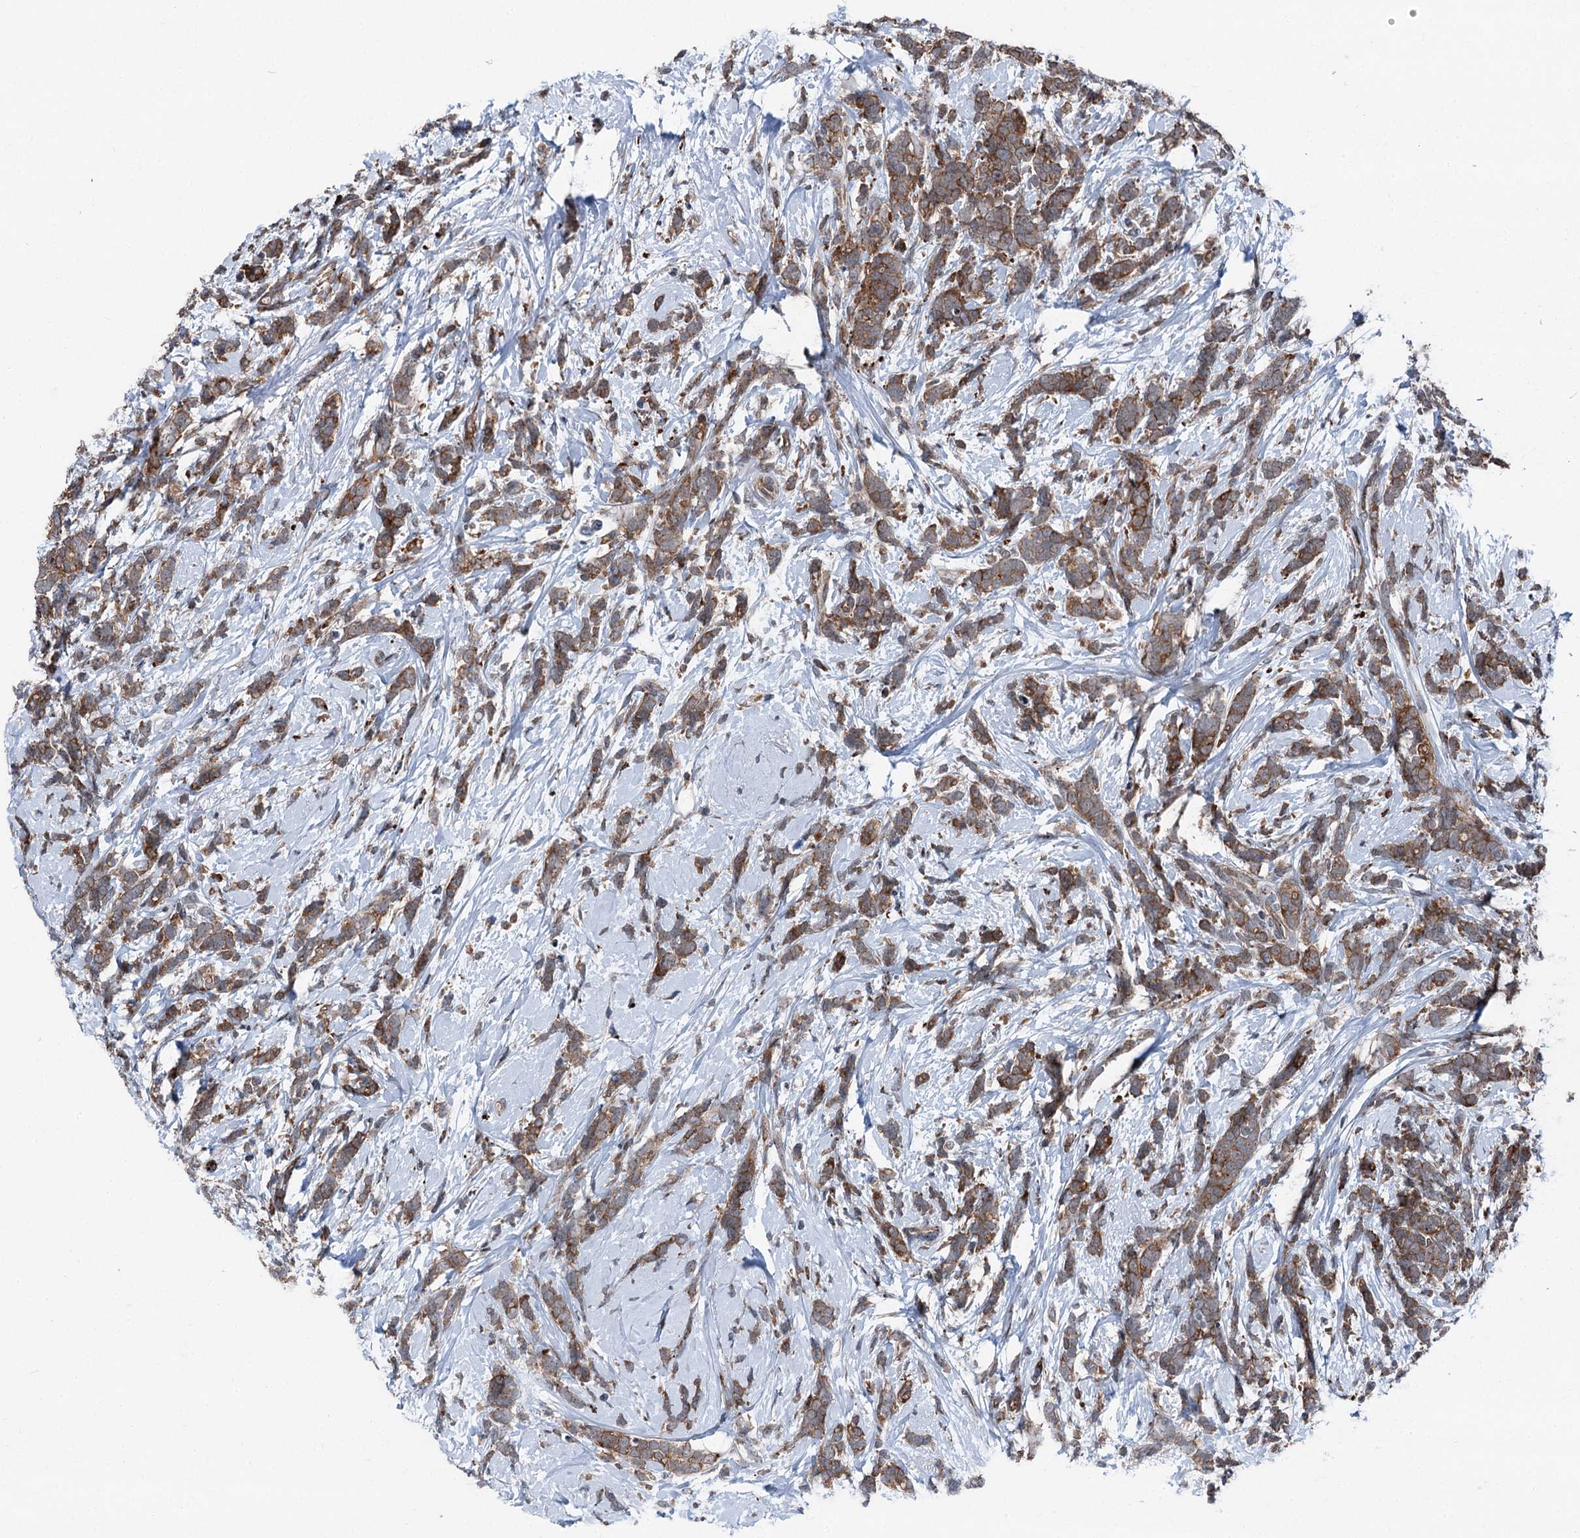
{"staining": {"intensity": "moderate", "quantity": ">75%", "location": "cytoplasmic/membranous"}, "tissue": "breast cancer", "cell_type": "Tumor cells", "image_type": "cancer", "snomed": [{"axis": "morphology", "description": "Lobular carcinoma"}, {"axis": "topography", "description": "Breast"}], "caption": "This is an image of IHC staining of breast lobular carcinoma, which shows moderate expression in the cytoplasmic/membranous of tumor cells.", "gene": "POLR1D", "patient": {"sex": "female", "age": 58}}